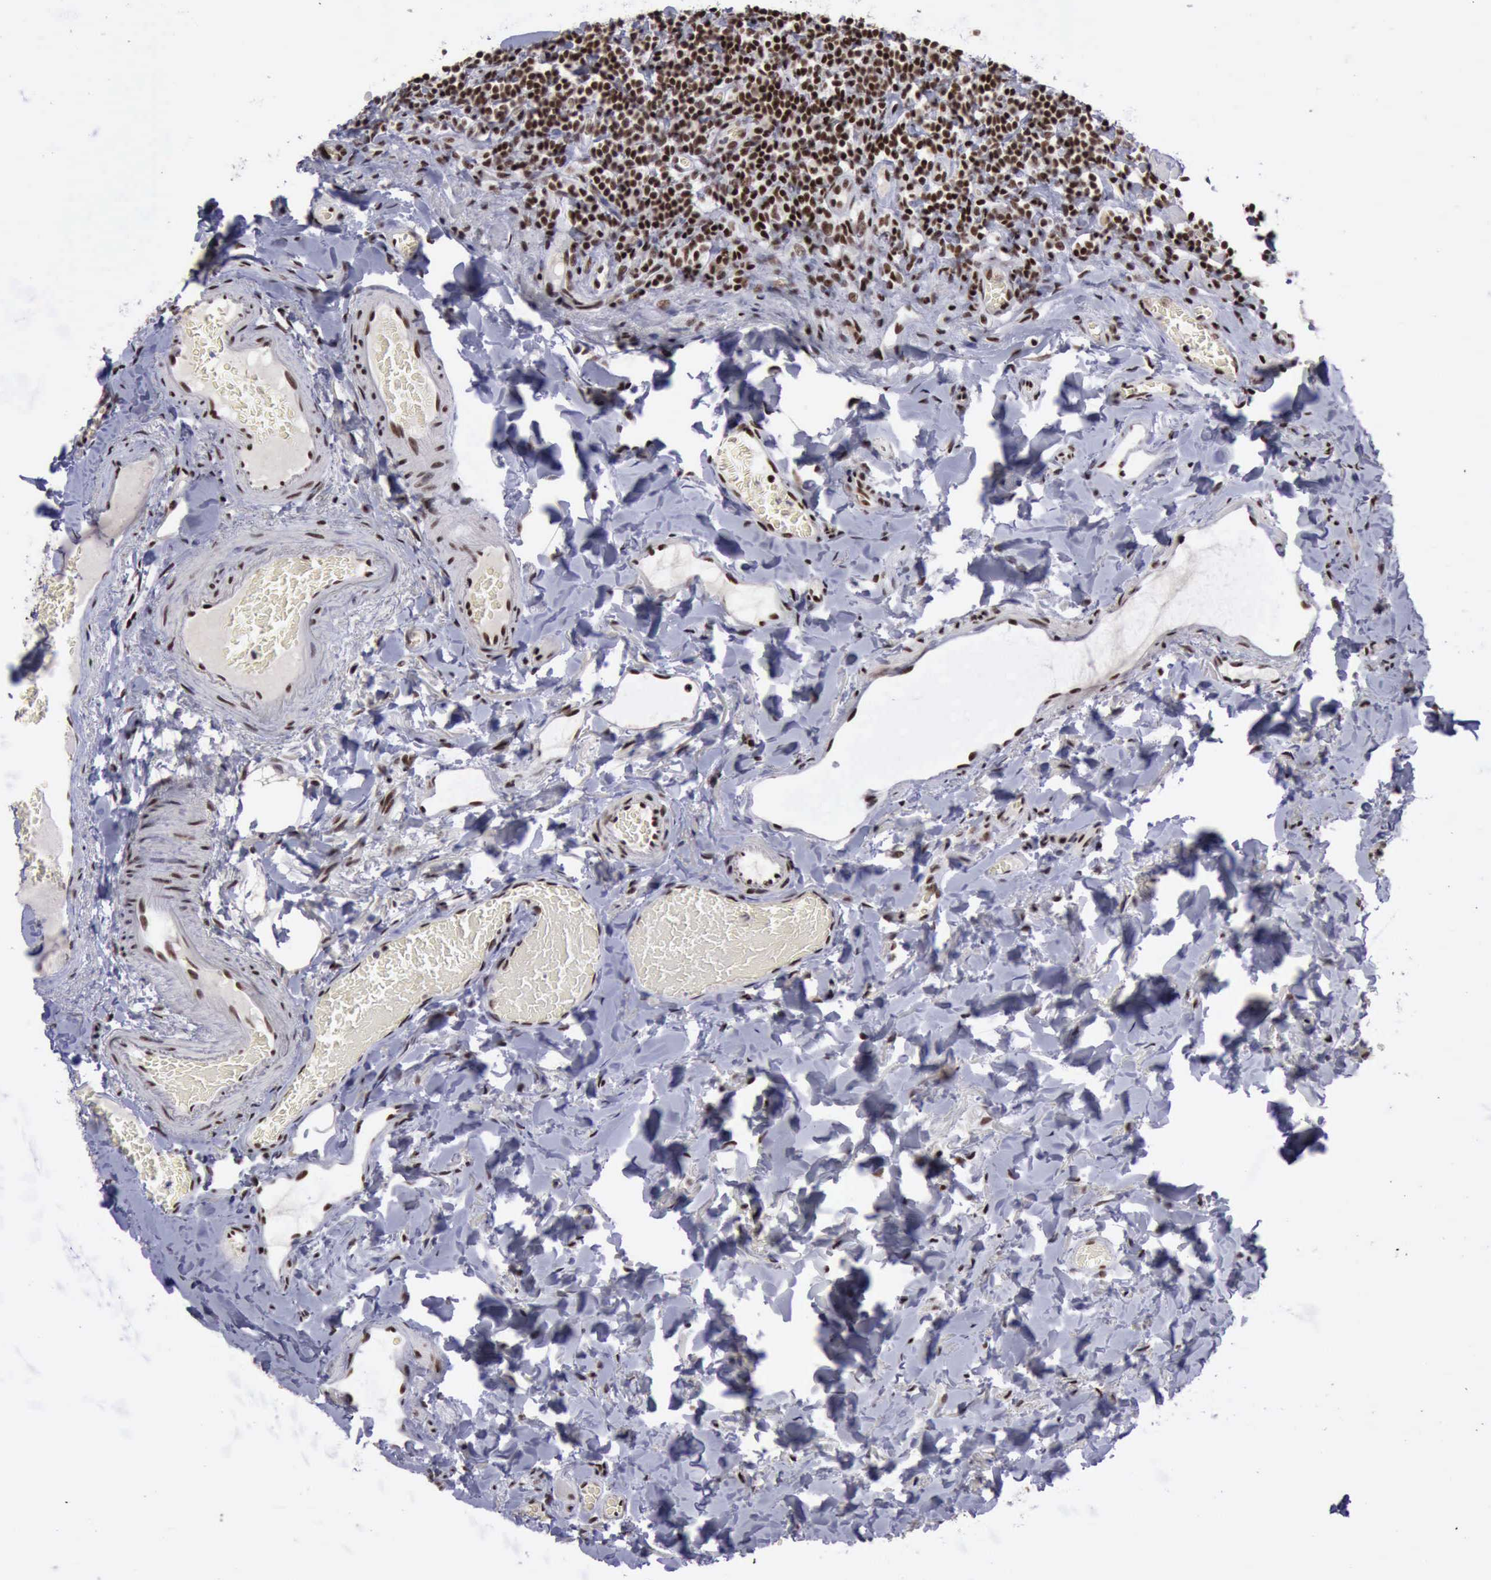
{"staining": {"intensity": "moderate", "quantity": "25%-75%", "location": "nuclear"}, "tissue": "duodenum", "cell_type": "Glandular cells", "image_type": "normal", "snomed": [{"axis": "morphology", "description": "Normal tissue, NOS"}, {"axis": "topography", "description": "Duodenum"}], "caption": "A brown stain shows moderate nuclear expression of a protein in glandular cells of benign duodenum. Nuclei are stained in blue.", "gene": "YY1", "patient": {"sex": "male", "age": 66}}